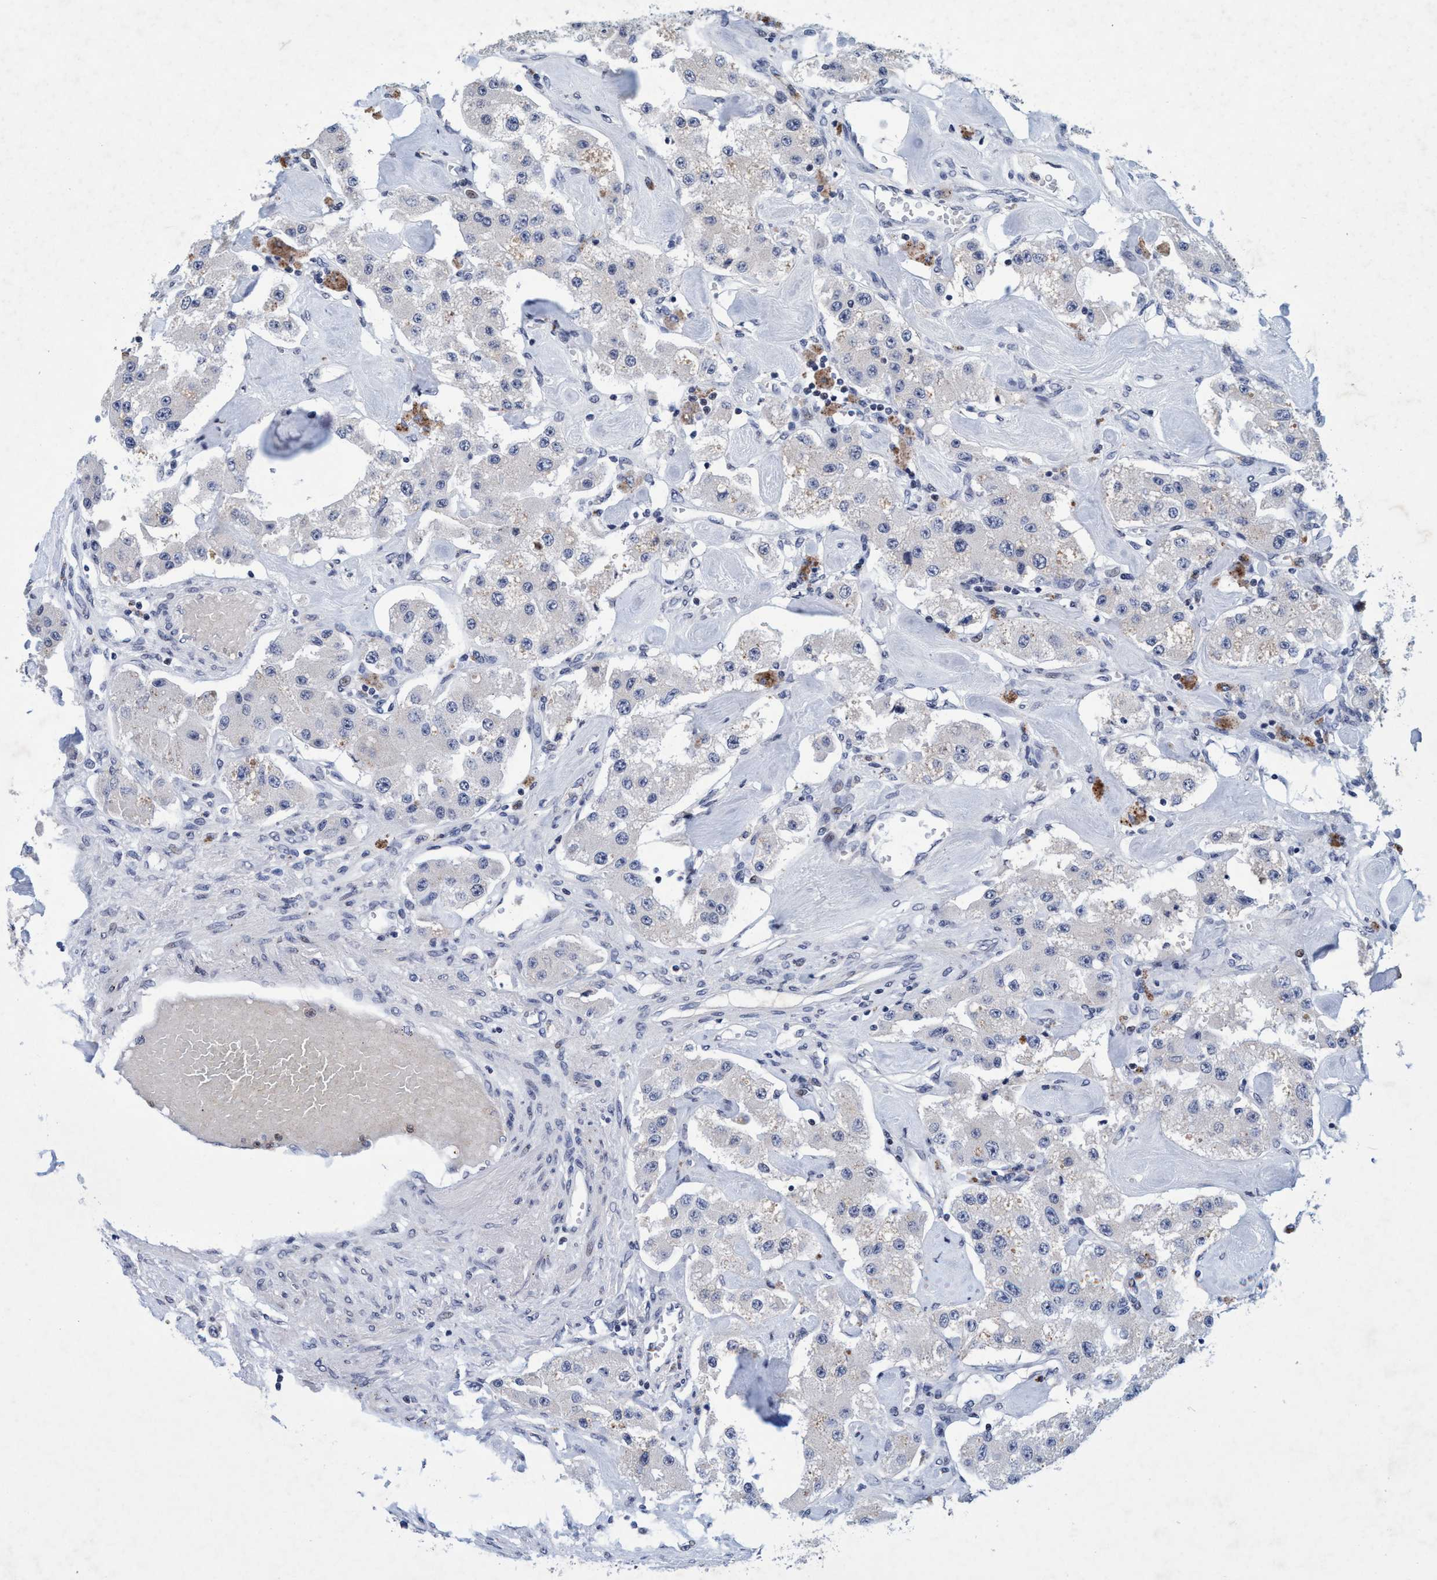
{"staining": {"intensity": "negative", "quantity": "none", "location": "none"}, "tissue": "carcinoid", "cell_type": "Tumor cells", "image_type": "cancer", "snomed": [{"axis": "morphology", "description": "Carcinoid, malignant, NOS"}, {"axis": "topography", "description": "Pancreas"}], "caption": "There is no significant positivity in tumor cells of carcinoid.", "gene": "GRB14", "patient": {"sex": "male", "age": 41}}